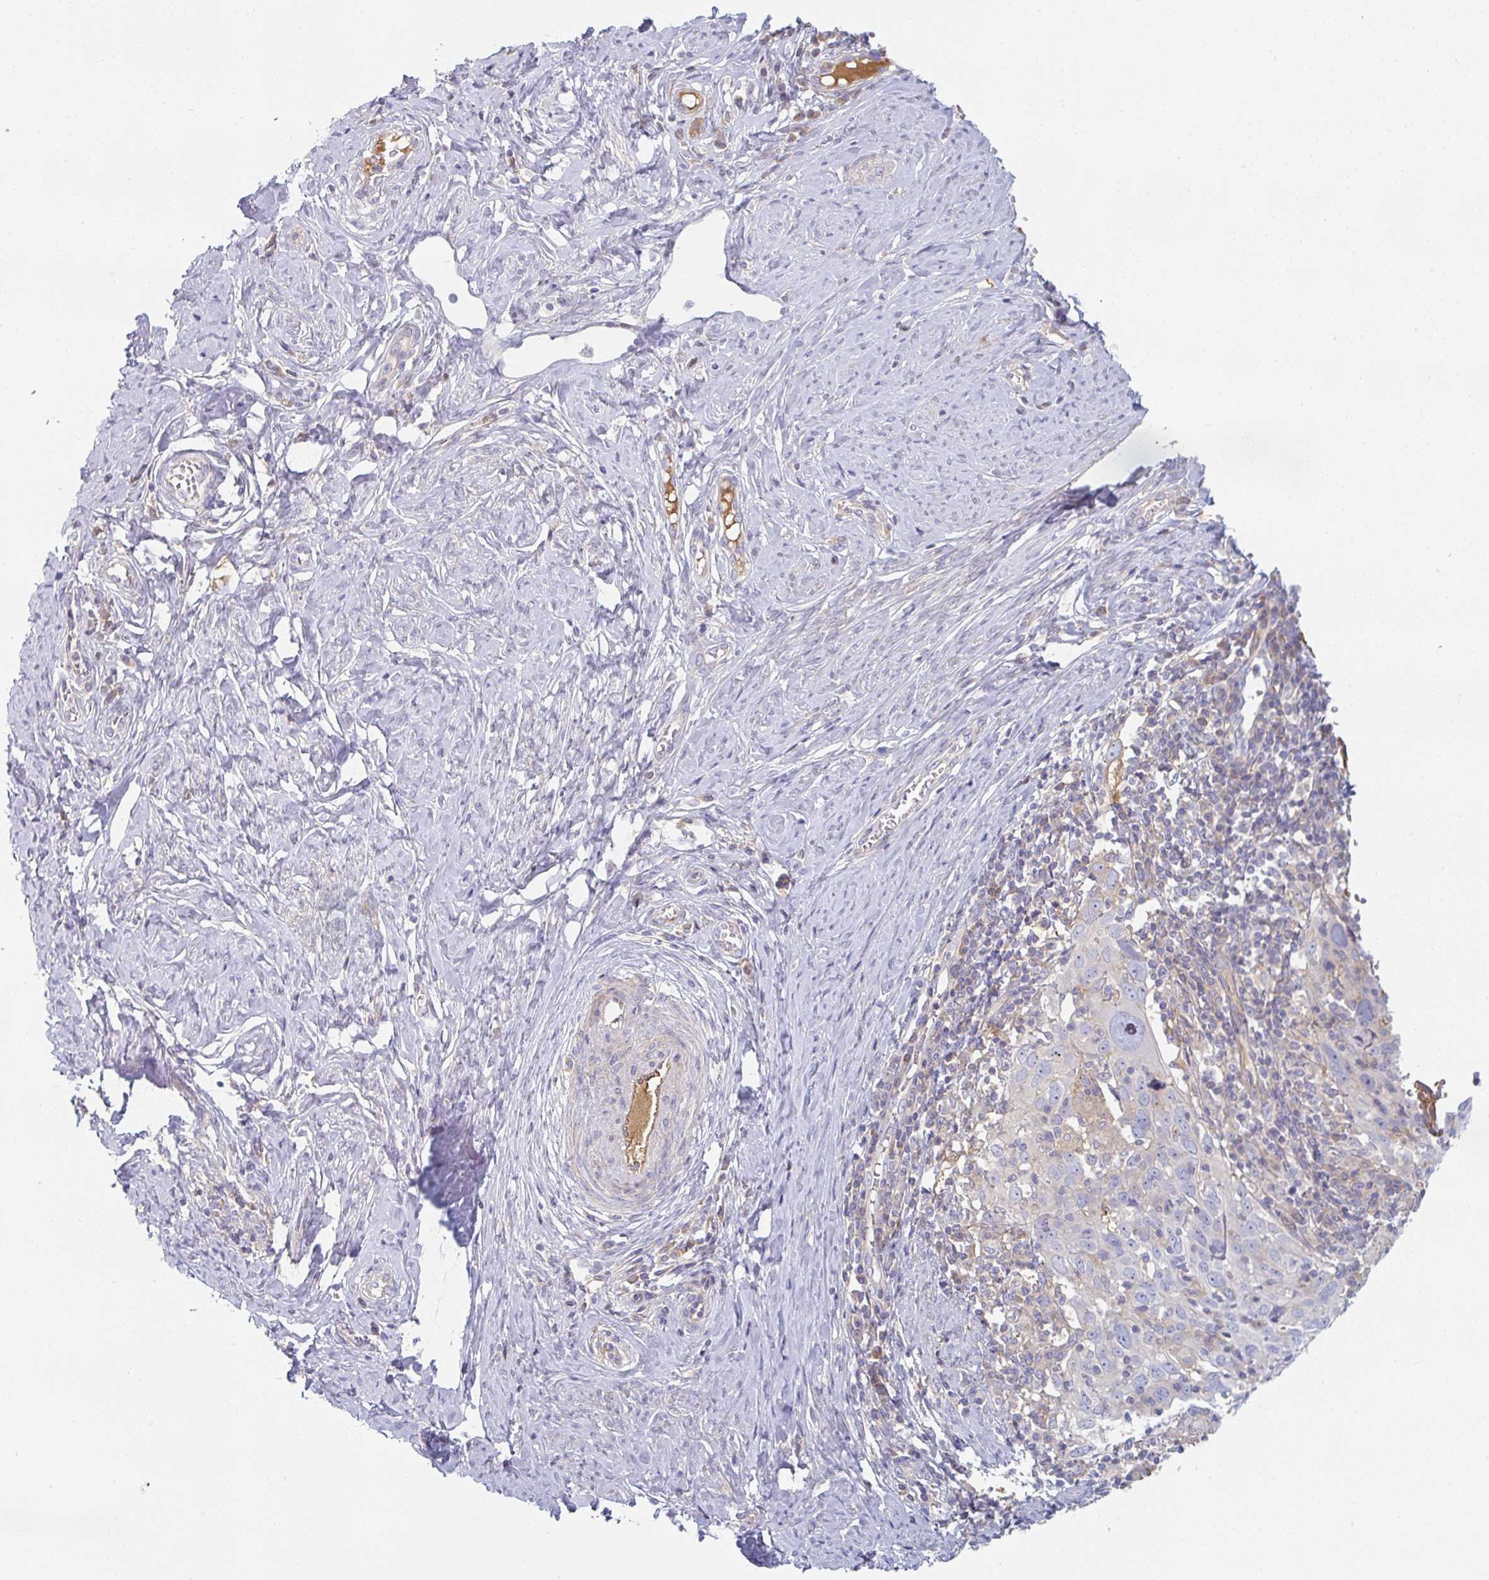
{"staining": {"intensity": "negative", "quantity": "none", "location": "none"}, "tissue": "cervical cancer", "cell_type": "Tumor cells", "image_type": "cancer", "snomed": [{"axis": "morphology", "description": "Normal tissue, NOS"}, {"axis": "morphology", "description": "Squamous cell carcinoma, NOS"}, {"axis": "topography", "description": "Cervix"}], "caption": "Immunohistochemistry image of cervical cancer (squamous cell carcinoma) stained for a protein (brown), which reveals no expression in tumor cells. The staining was performed using DAB (3,3'-diaminobenzidine) to visualize the protein expression in brown, while the nuclei were stained in blue with hematoxylin (Magnification: 20x).", "gene": "AMPD2", "patient": {"sex": "female", "age": 31}}